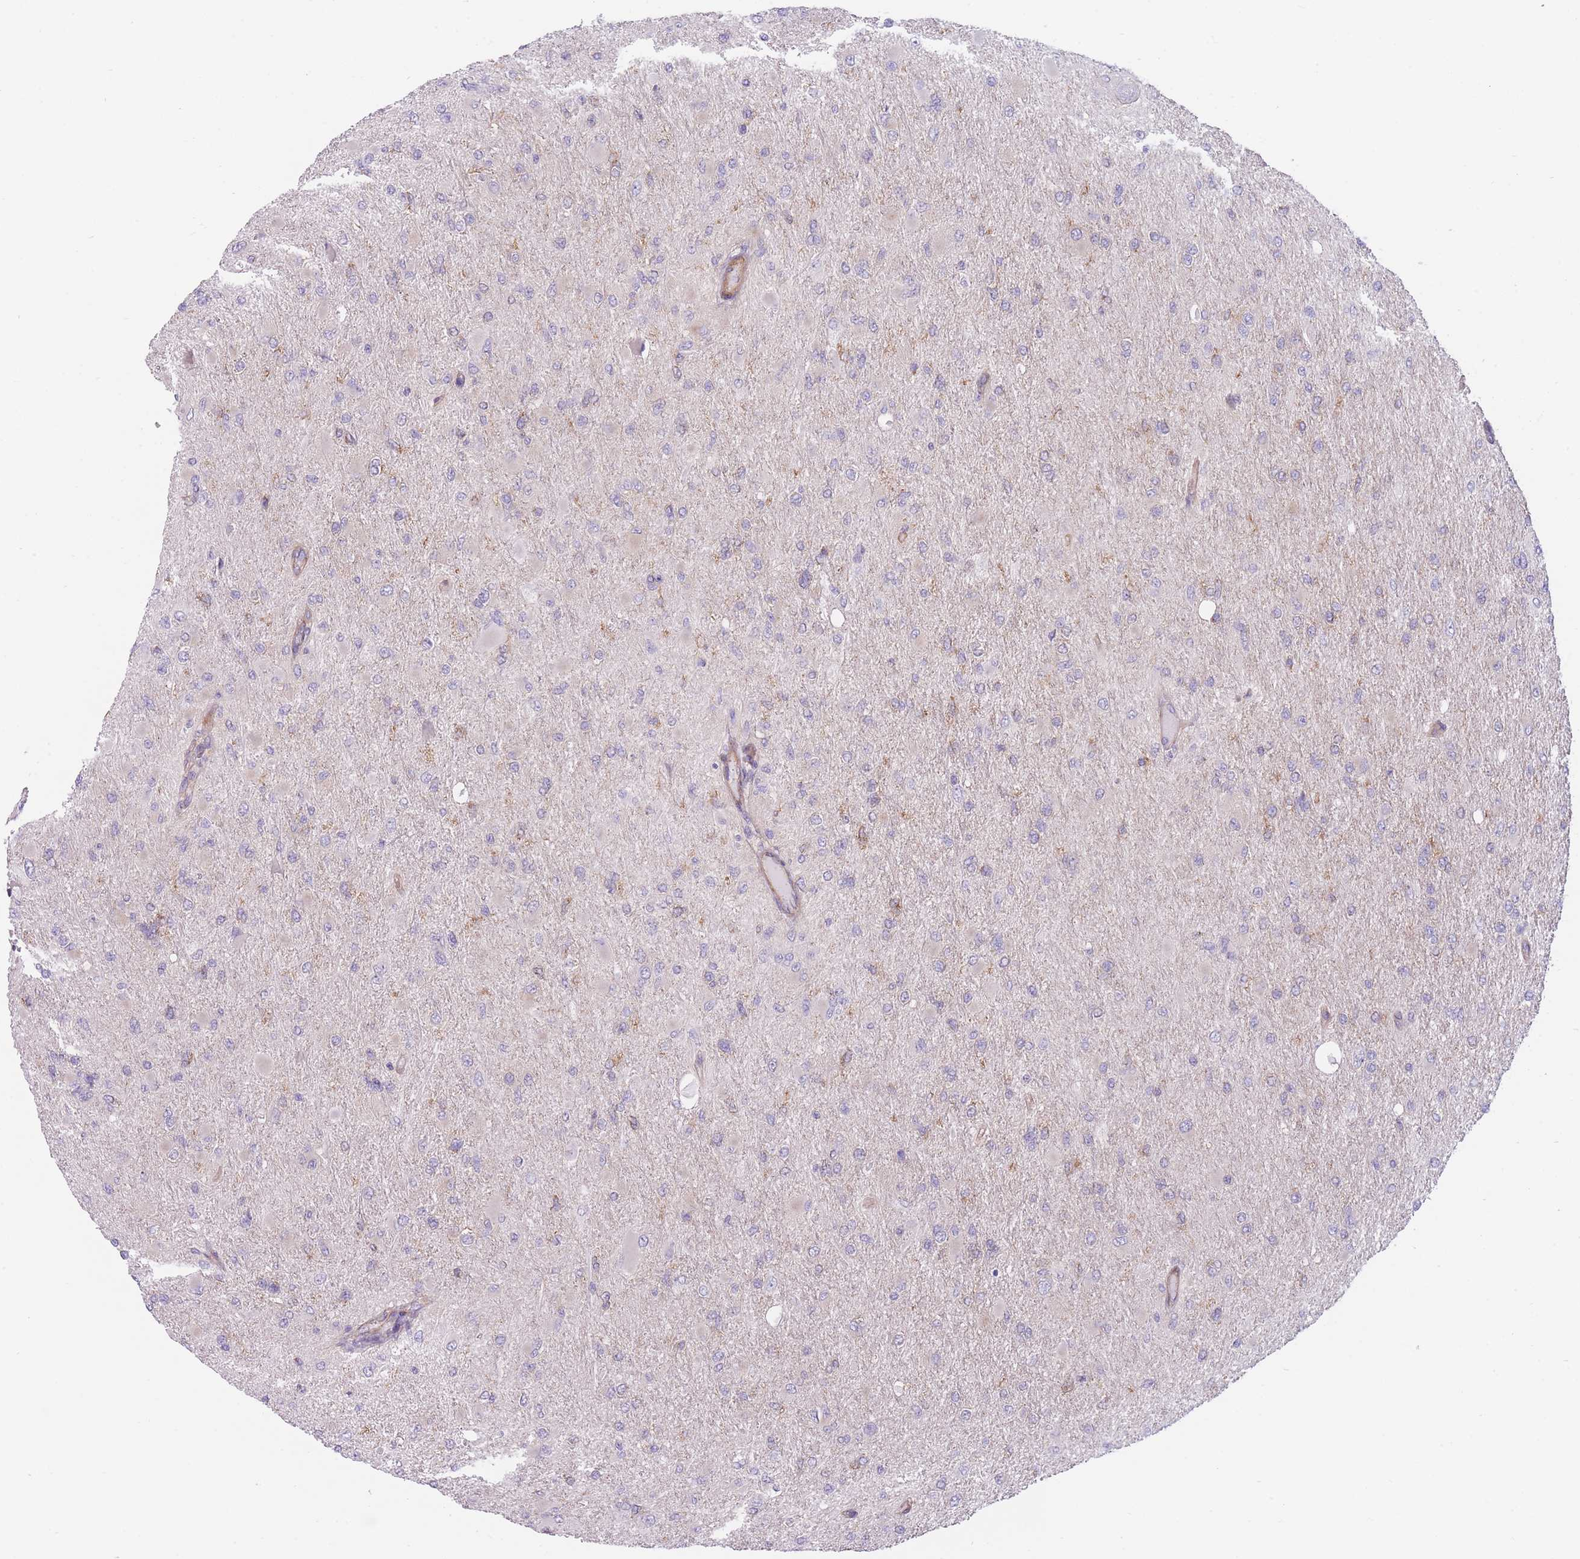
{"staining": {"intensity": "weak", "quantity": "<25%", "location": "cytoplasmic/membranous"}, "tissue": "glioma", "cell_type": "Tumor cells", "image_type": "cancer", "snomed": [{"axis": "morphology", "description": "Glioma, malignant, High grade"}, {"axis": "topography", "description": "Cerebral cortex"}], "caption": "DAB immunohistochemical staining of malignant glioma (high-grade) demonstrates no significant expression in tumor cells. (Brightfield microscopy of DAB immunohistochemistry (IHC) at high magnification).", "gene": "SERPINB3", "patient": {"sex": "female", "age": 36}}